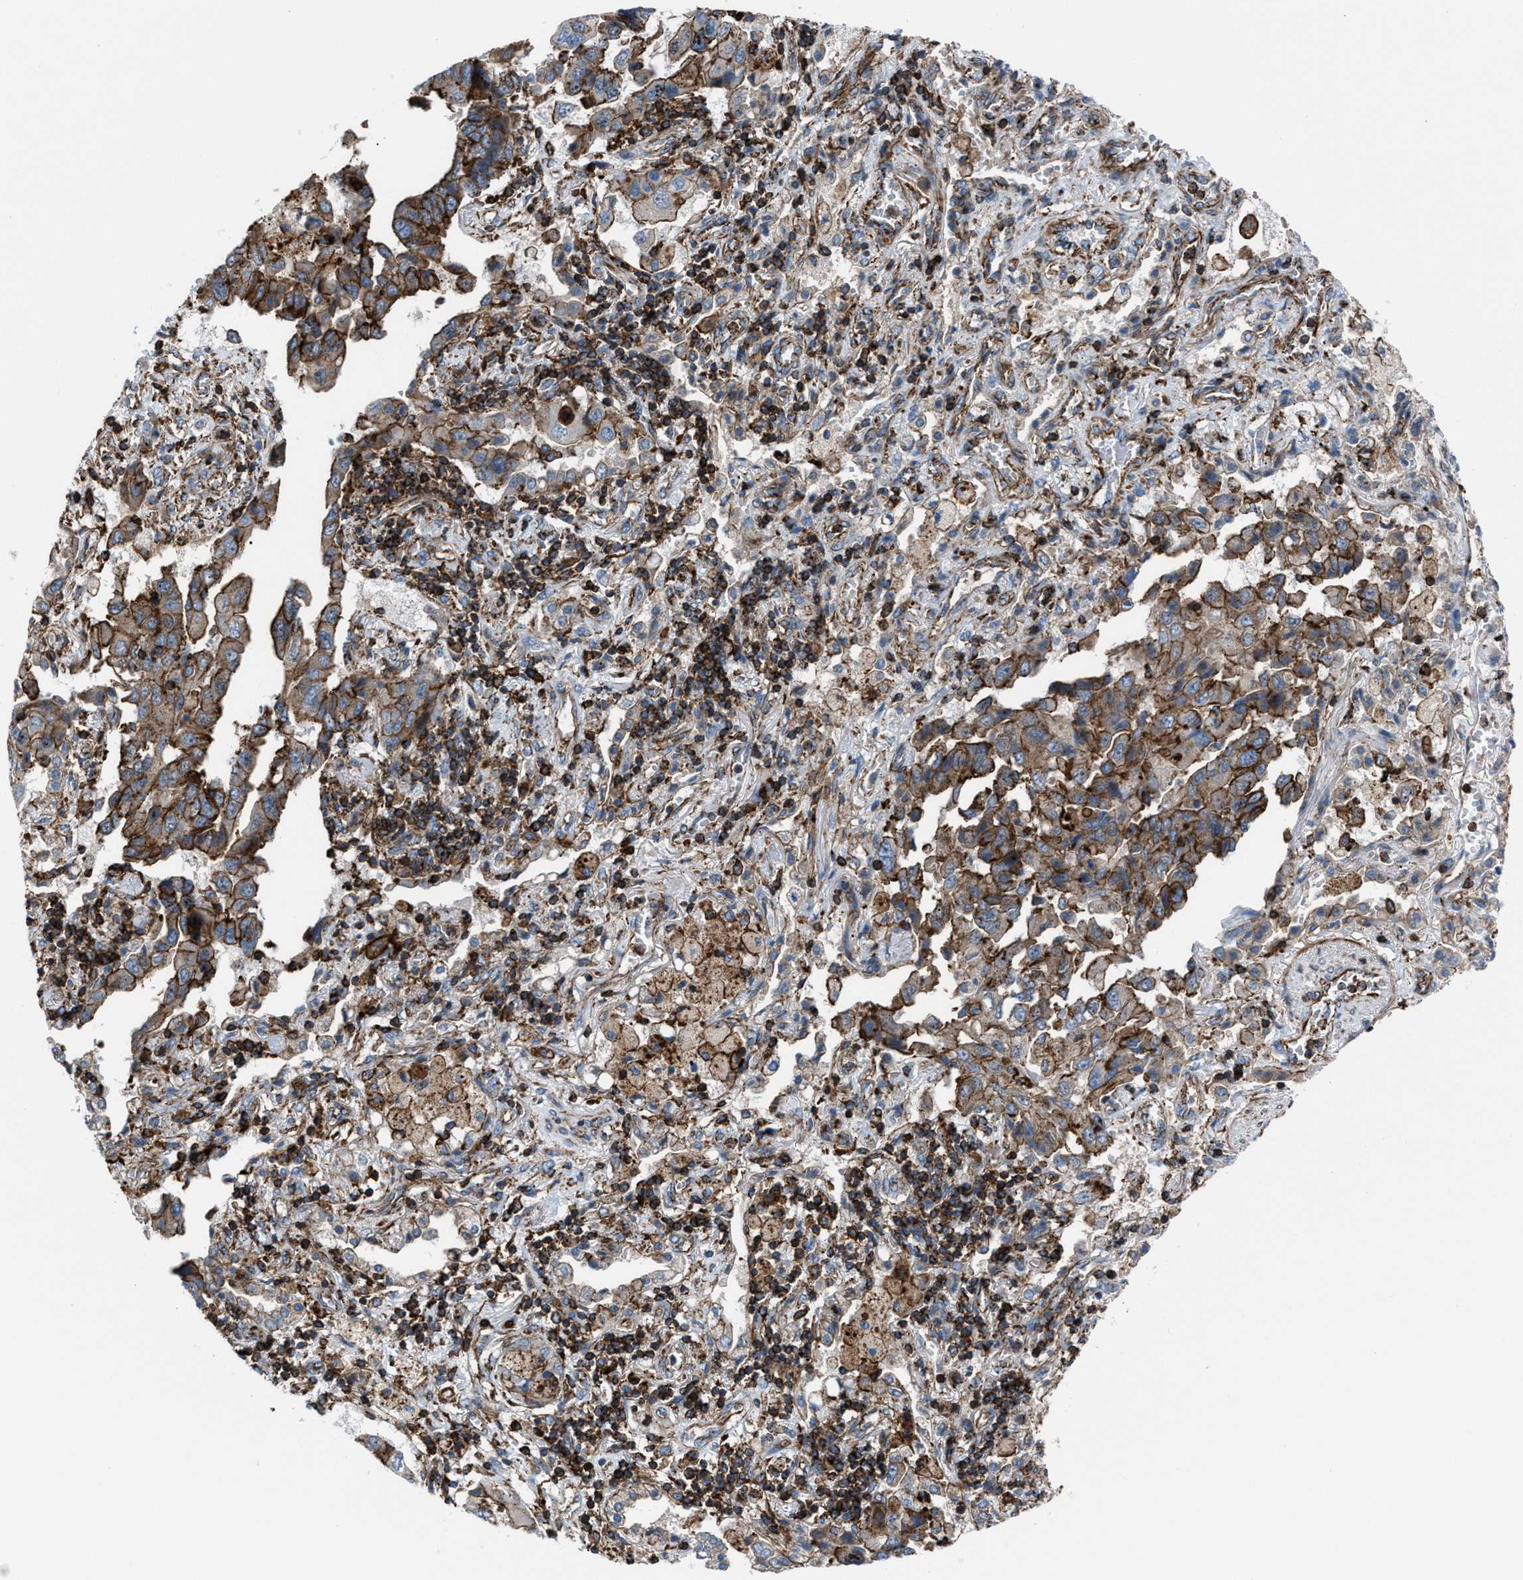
{"staining": {"intensity": "moderate", "quantity": ">75%", "location": "cytoplasmic/membranous"}, "tissue": "lung cancer", "cell_type": "Tumor cells", "image_type": "cancer", "snomed": [{"axis": "morphology", "description": "Adenocarcinoma, NOS"}, {"axis": "topography", "description": "Lung"}], "caption": "A brown stain labels moderate cytoplasmic/membranous expression of a protein in adenocarcinoma (lung) tumor cells.", "gene": "AGPAT2", "patient": {"sex": "female", "age": 65}}